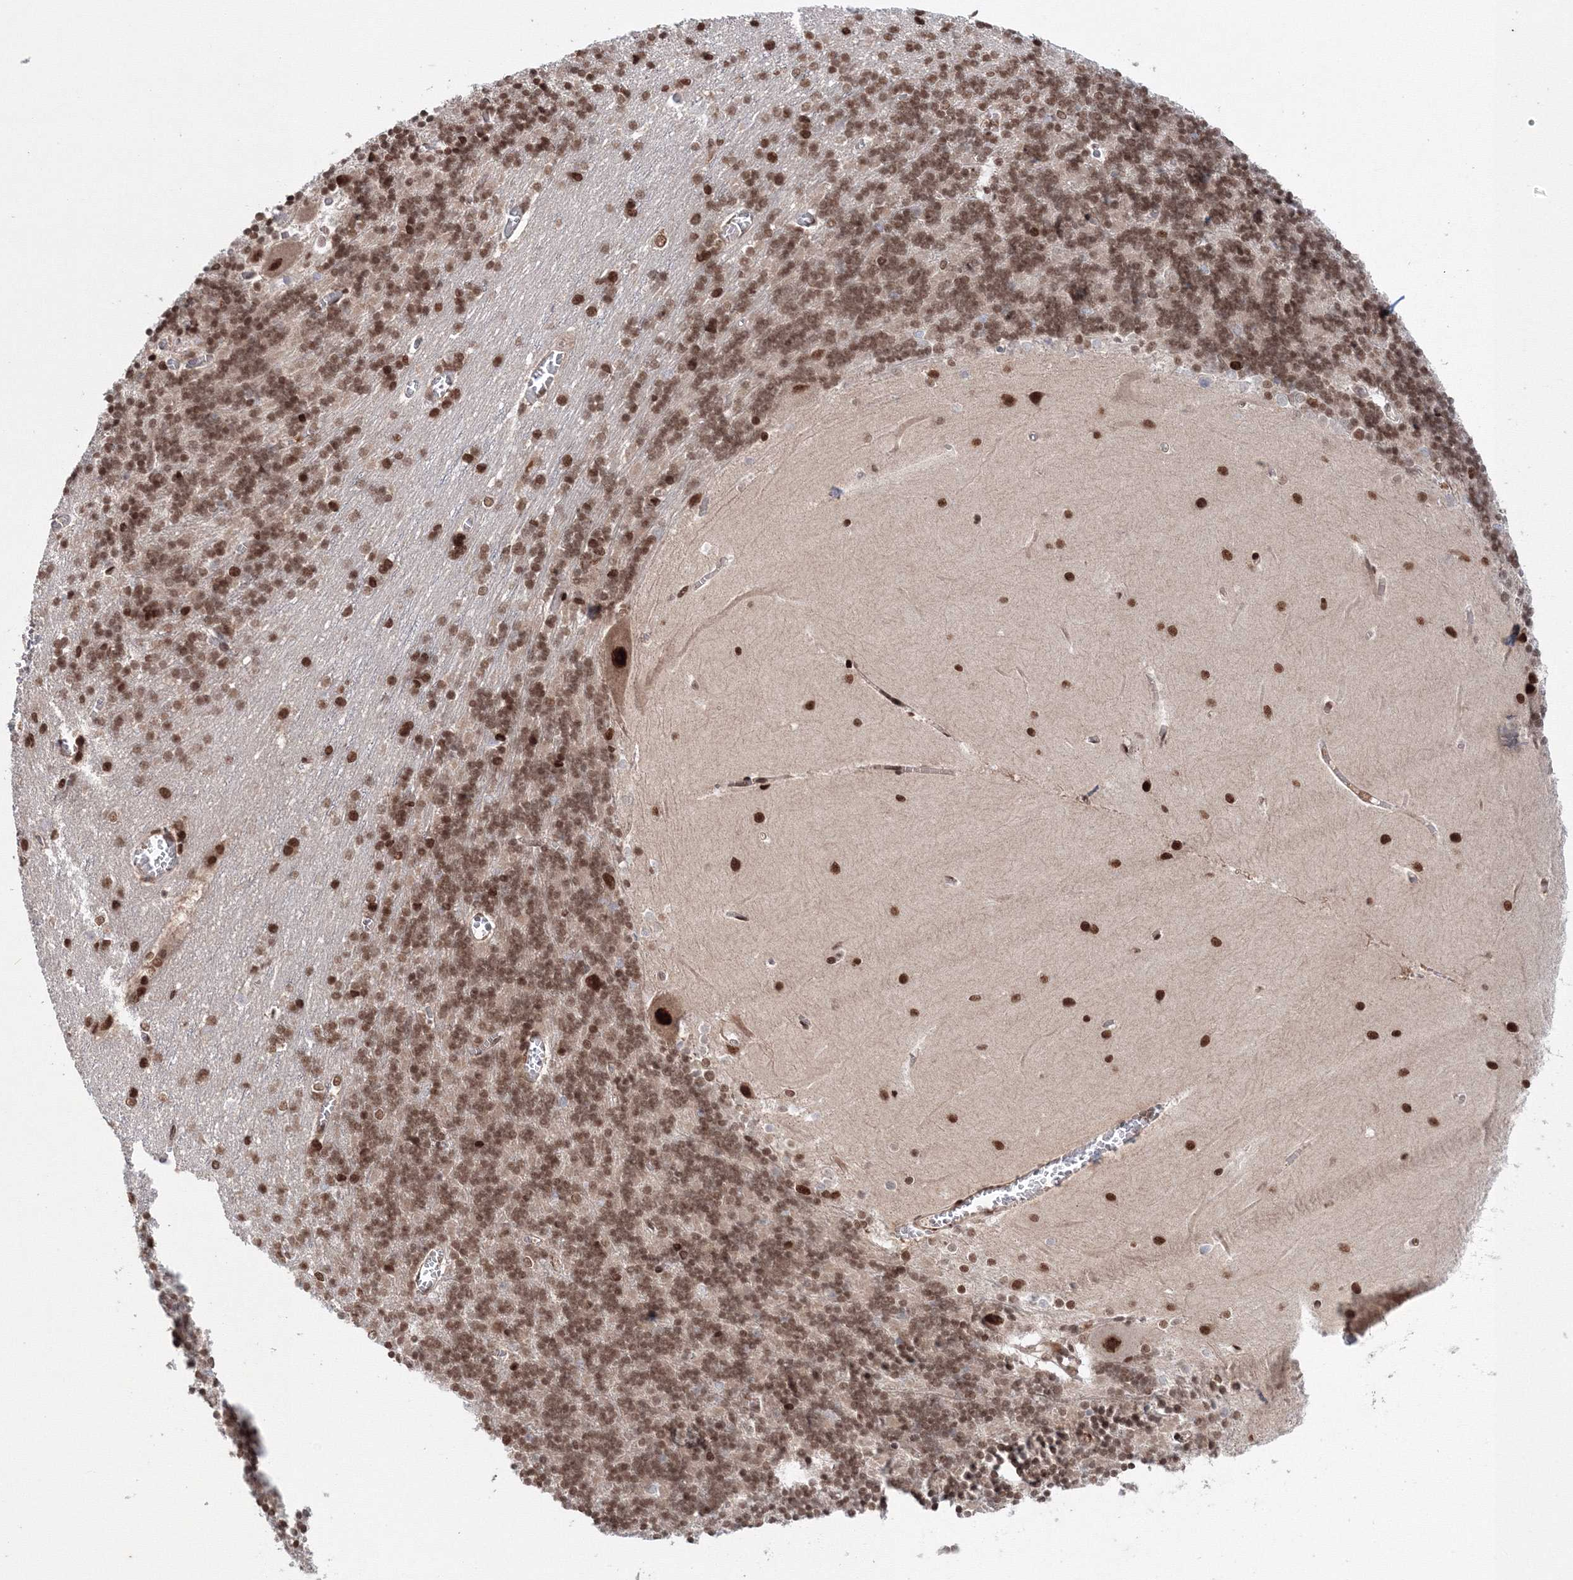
{"staining": {"intensity": "moderate", "quantity": ">75%", "location": "nuclear"}, "tissue": "cerebellum", "cell_type": "Cells in granular layer", "image_type": "normal", "snomed": [{"axis": "morphology", "description": "Normal tissue, NOS"}, {"axis": "topography", "description": "Cerebellum"}], "caption": "A brown stain labels moderate nuclear staining of a protein in cells in granular layer of unremarkable human cerebellum. (DAB = brown stain, brightfield microscopy at high magnification).", "gene": "NOA1", "patient": {"sex": "male", "age": 37}}